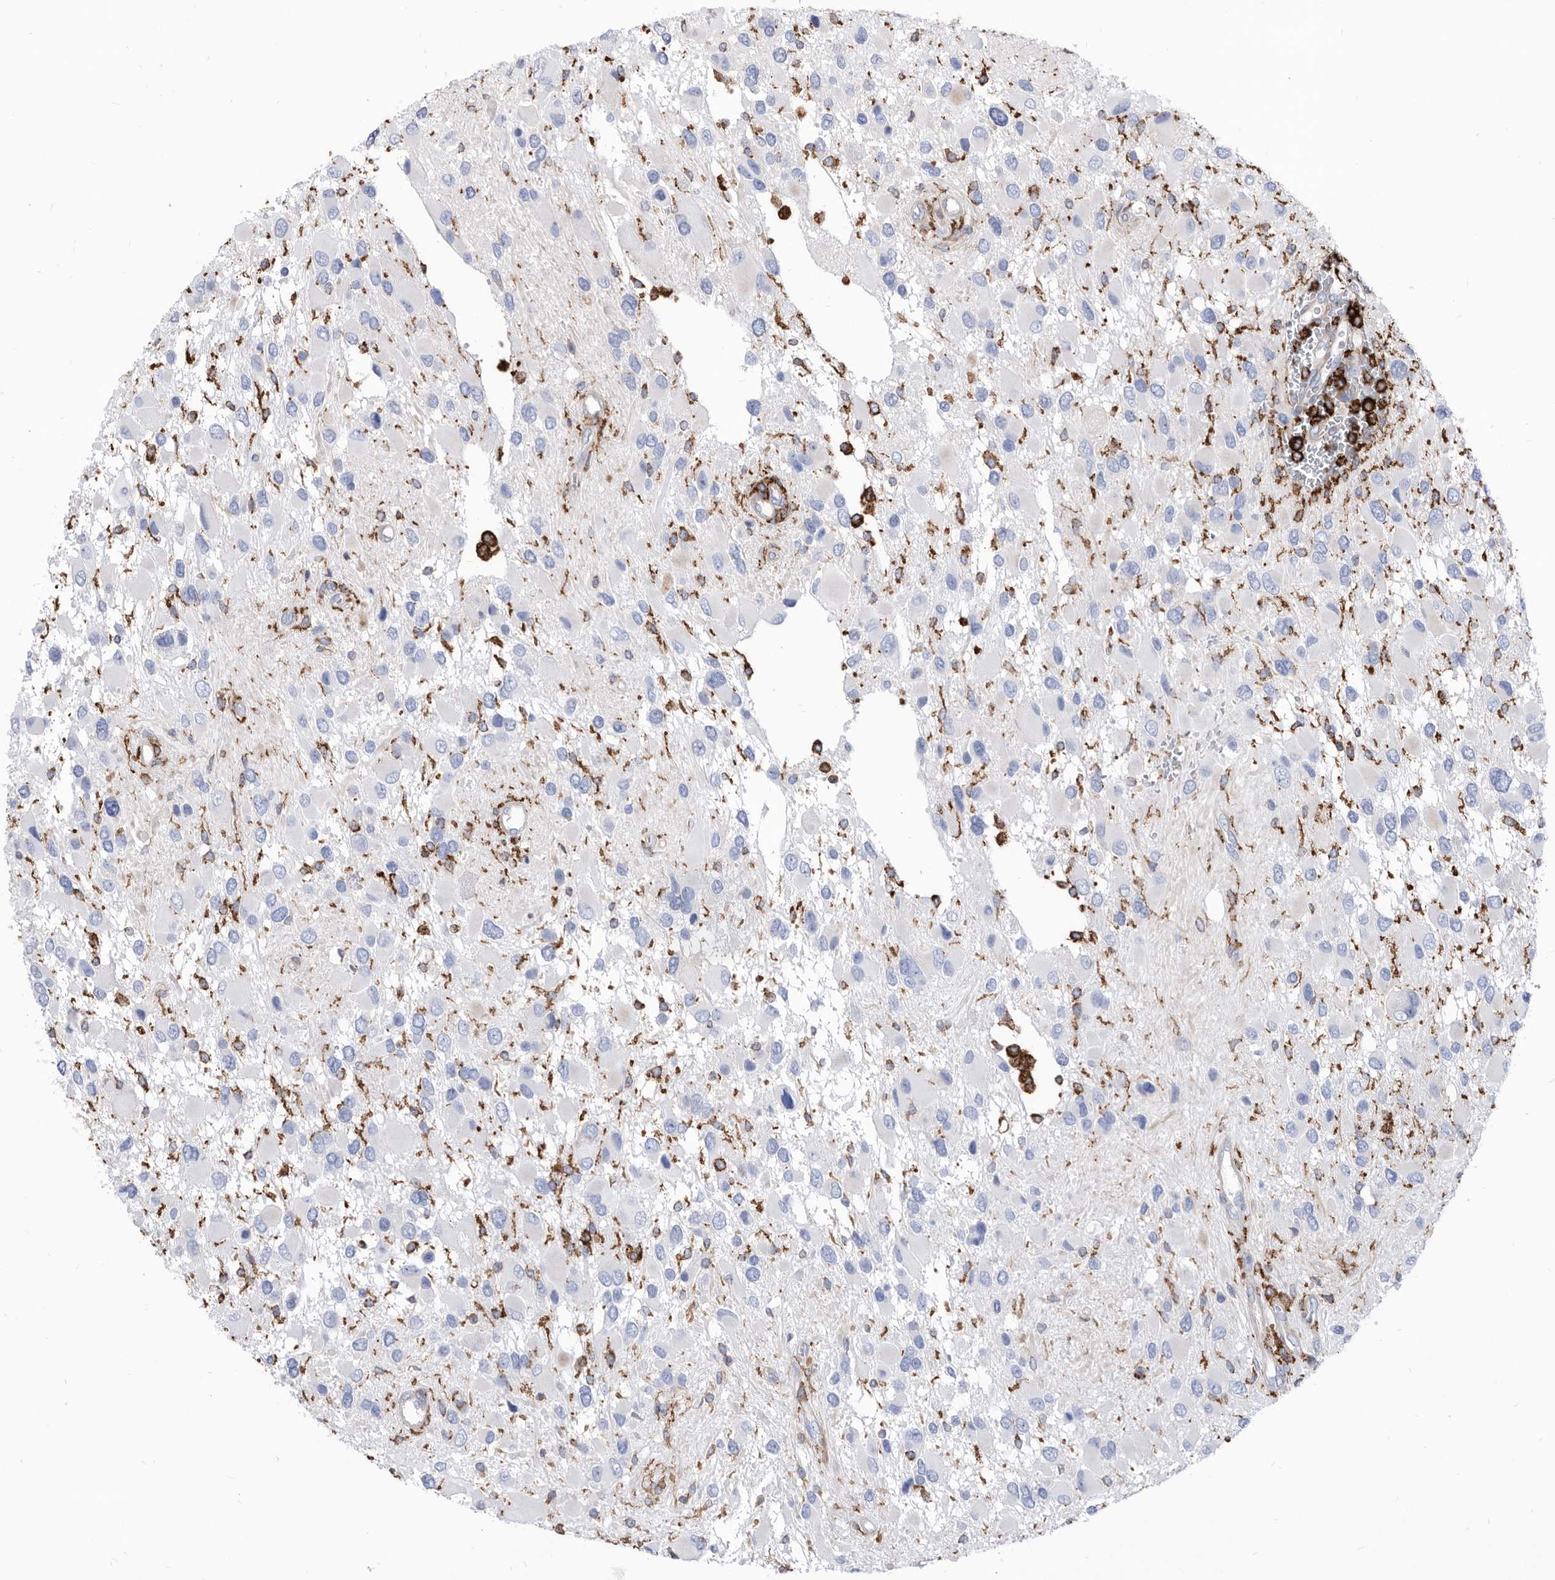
{"staining": {"intensity": "negative", "quantity": "none", "location": "none"}, "tissue": "glioma", "cell_type": "Tumor cells", "image_type": "cancer", "snomed": [{"axis": "morphology", "description": "Glioma, malignant, High grade"}, {"axis": "topography", "description": "Brain"}], "caption": "Tumor cells show no significant protein expression in malignant glioma (high-grade).", "gene": "SMG7", "patient": {"sex": "male", "age": 53}}